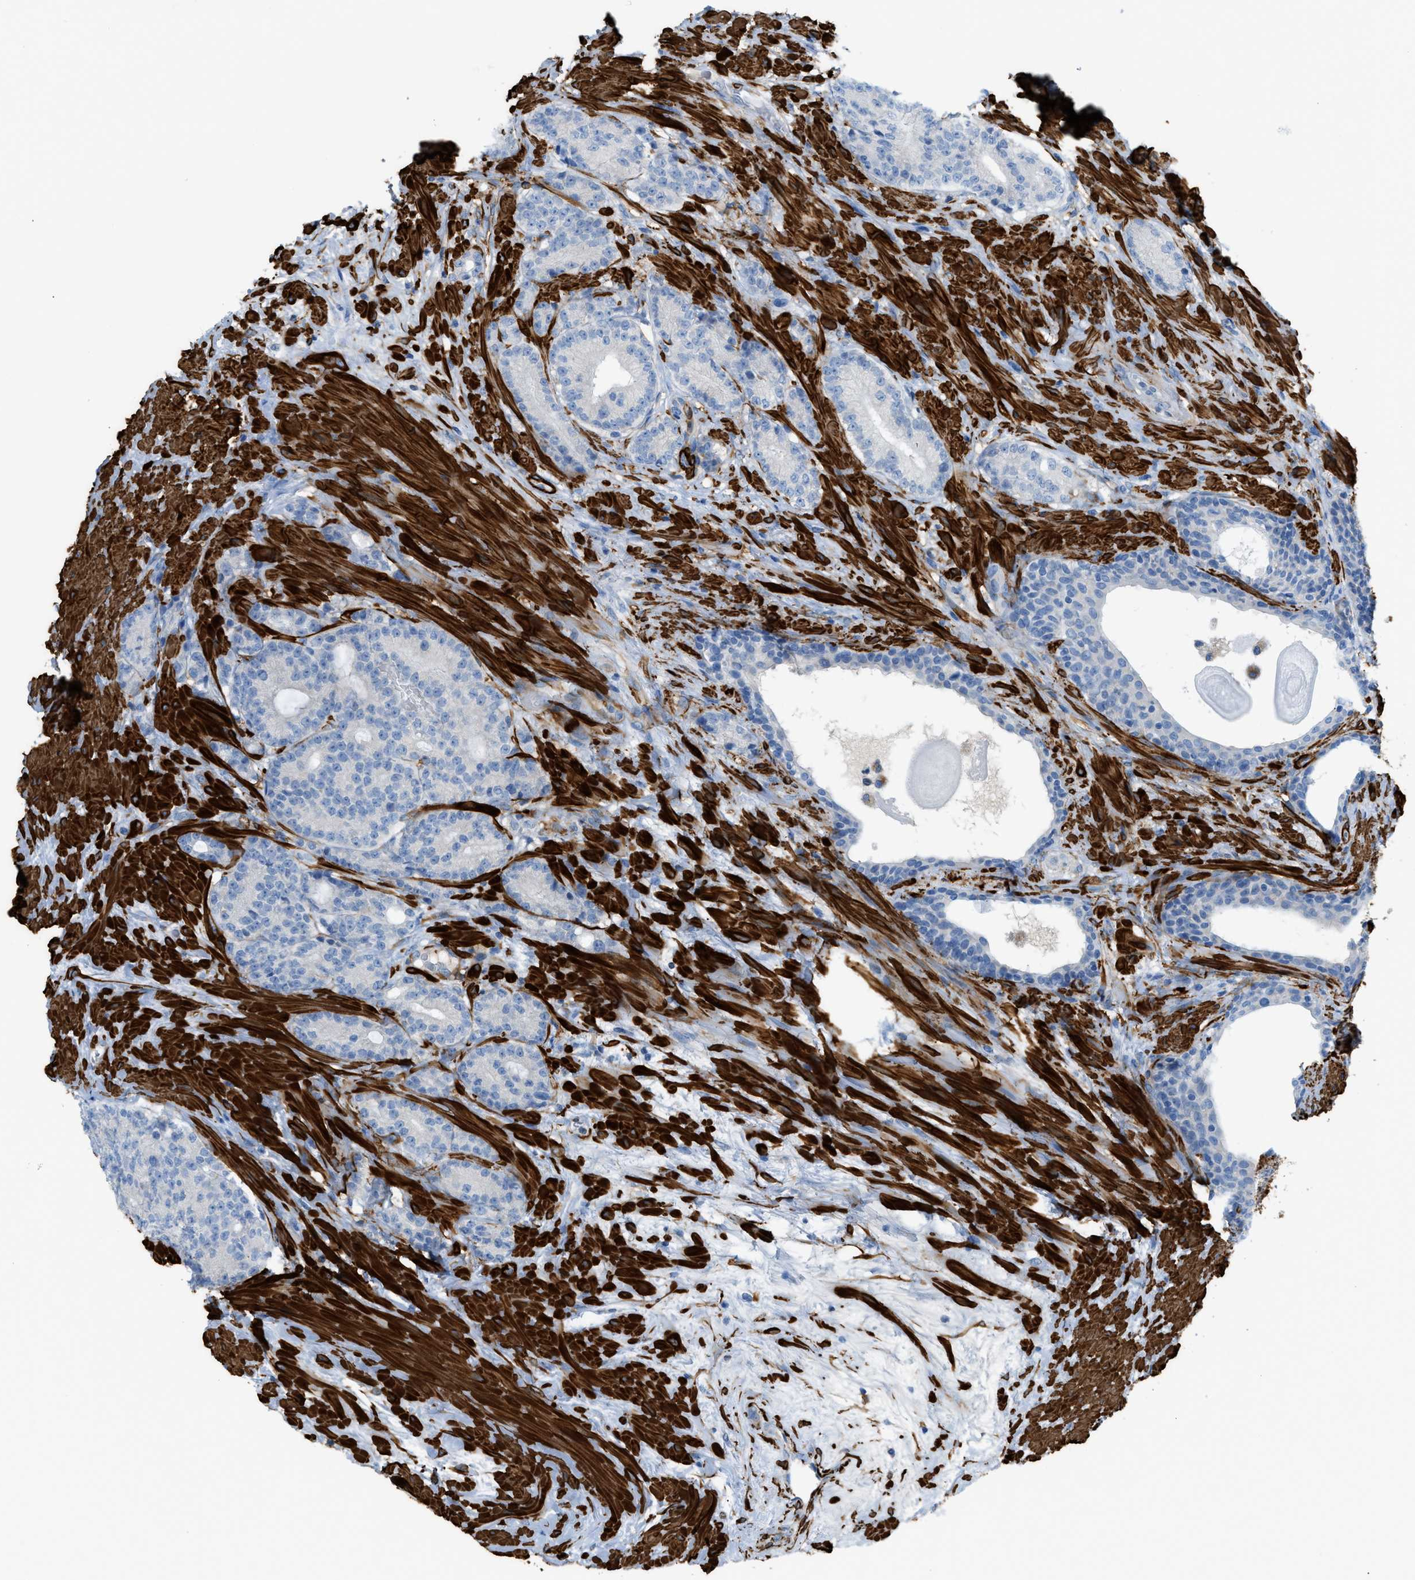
{"staining": {"intensity": "negative", "quantity": "none", "location": "none"}, "tissue": "prostate cancer", "cell_type": "Tumor cells", "image_type": "cancer", "snomed": [{"axis": "morphology", "description": "Adenocarcinoma, High grade"}, {"axis": "topography", "description": "Prostate"}], "caption": "The histopathology image displays no significant expression in tumor cells of prostate cancer (adenocarcinoma (high-grade)).", "gene": "MYH11", "patient": {"sex": "male", "age": 61}}